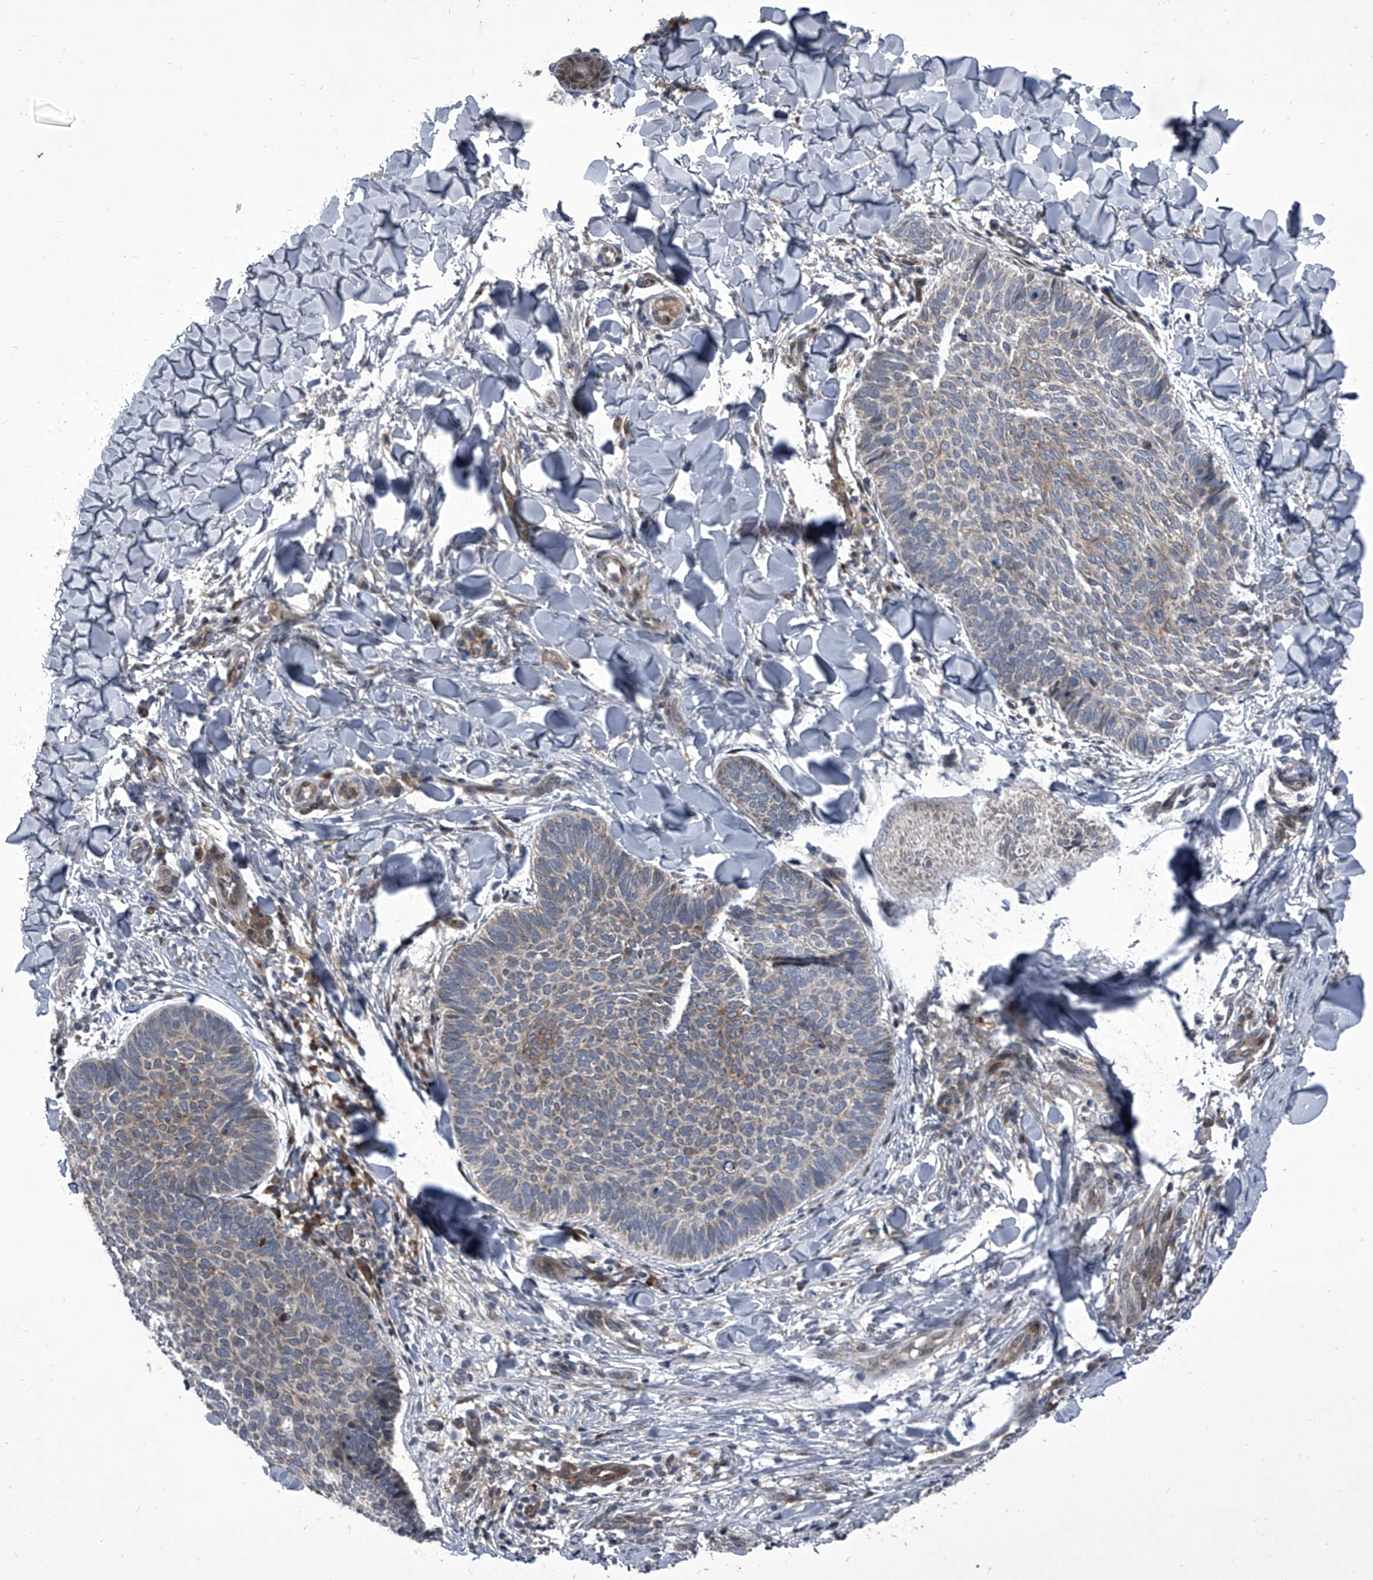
{"staining": {"intensity": "weak", "quantity": "25%-75%", "location": "cytoplasmic/membranous"}, "tissue": "skin cancer", "cell_type": "Tumor cells", "image_type": "cancer", "snomed": [{"axis": "morphology", "description": "Normal tissue, NOS"}, {"axis": "morphology", "description": "Basal cell carcinoma"}, {"axis": "topography", "description": "Skin"}], "caption": "The histopathology image displays staining of skin cancer (basal cell carcinoma), revealing weak cytoplasmic/membranous protein staining (brown color) within tumor cells.", "gene": "ELK4", "patient": {"sex": "male", "age": 50}}